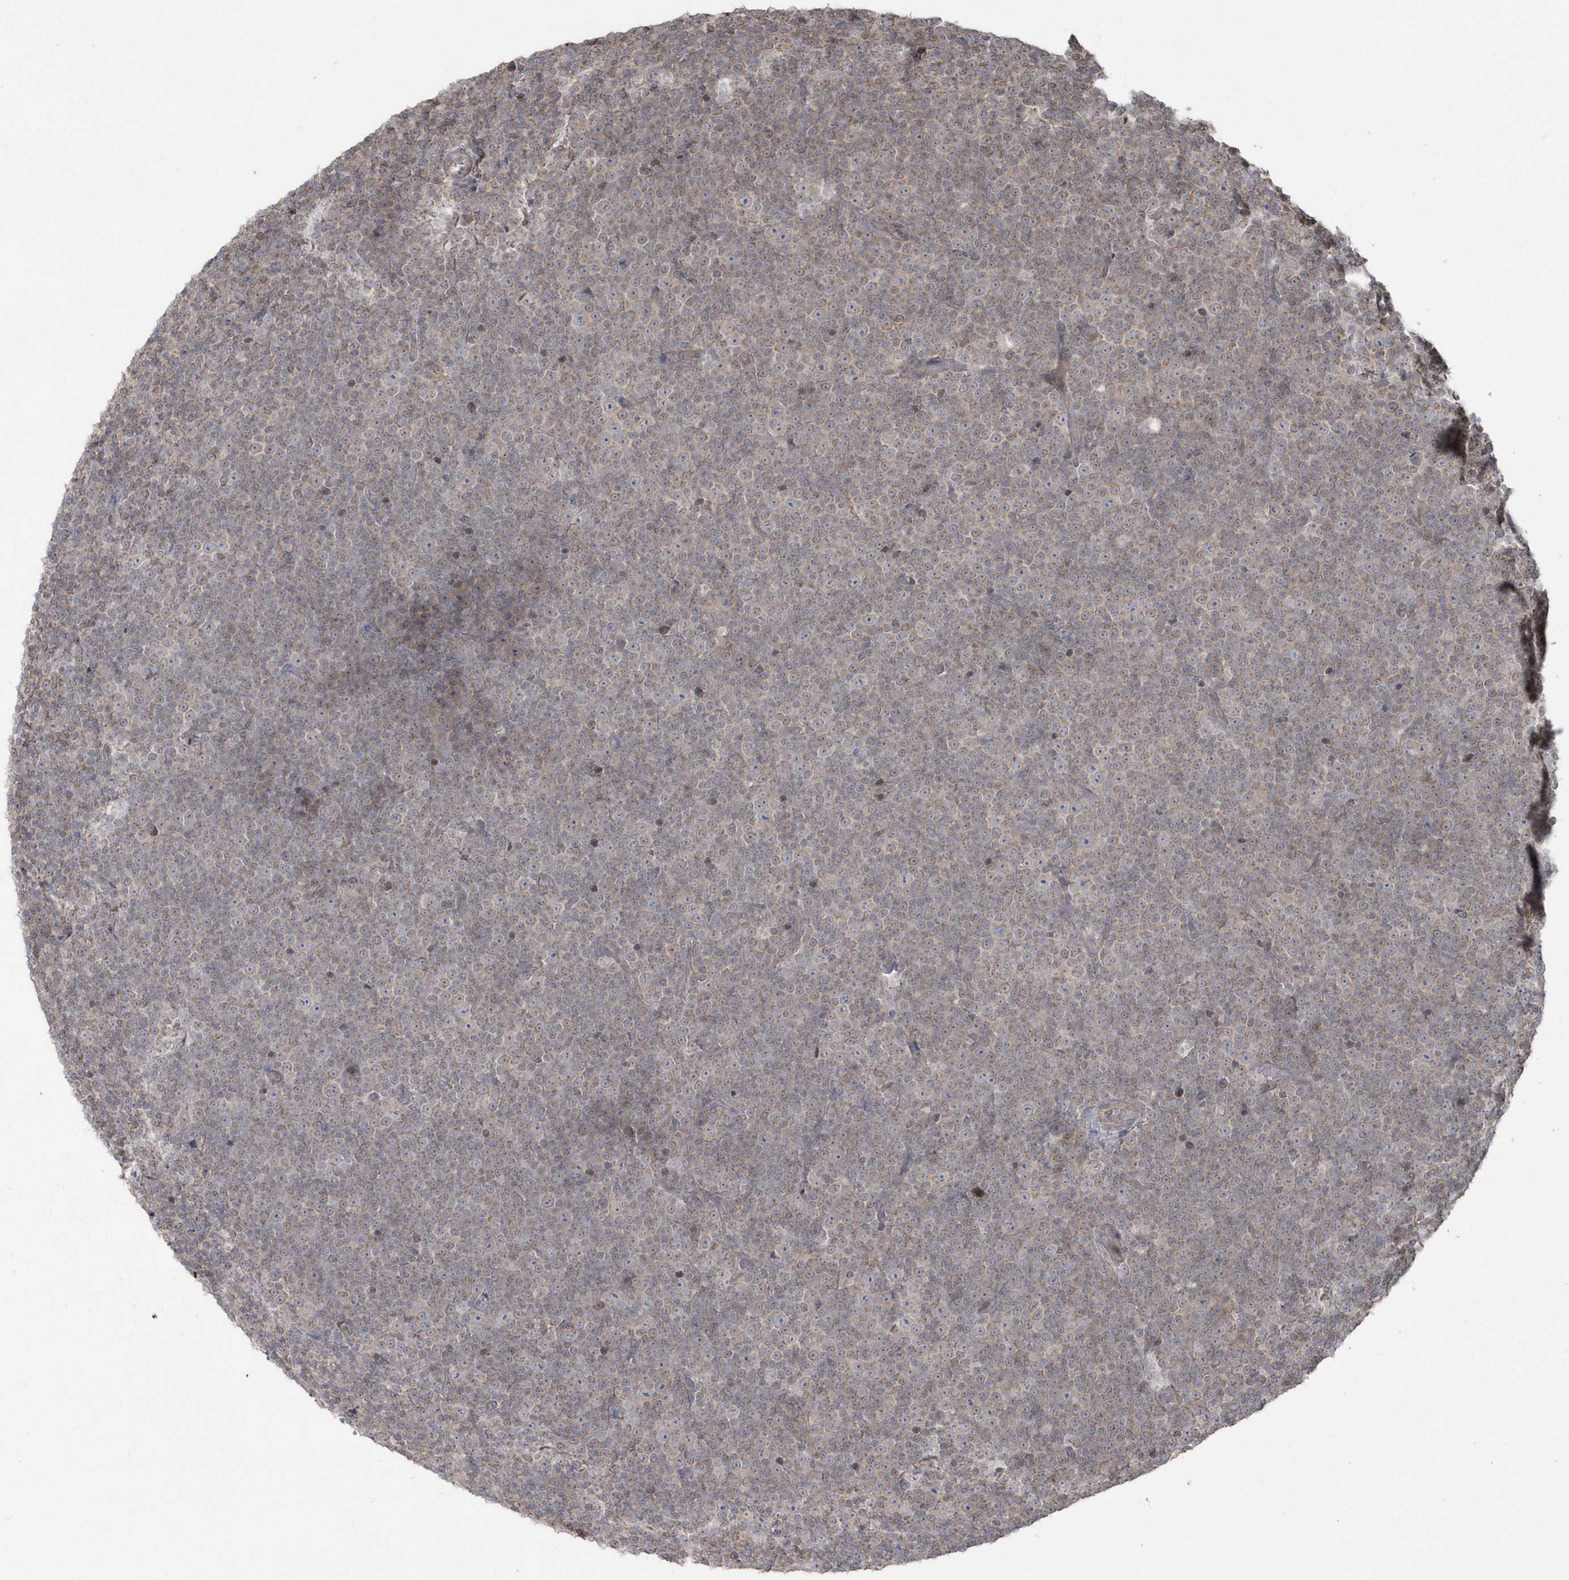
{"staining": {"intensity": "weak", "quantity": "<25%", "location": "cytoplasmic/membranous"}, "tissue": "lymphoma", "cell_type": "Tumor cells", "image_type": "cancer", "snomed": [{"axis": "morphology", "description": "Malignant lymphoma, non-Hodgkin's type, Low grade"}, {"axis": "topography", "description": "Lymph node"}], "caption": "Low-grade malignant lymphoma, non-Hodgkin's type was stained to show a protein in brown. There is no significant staining in tumor cells.", "gene": "ARMC8", "patient": {"sex": "female", "age": 67}}